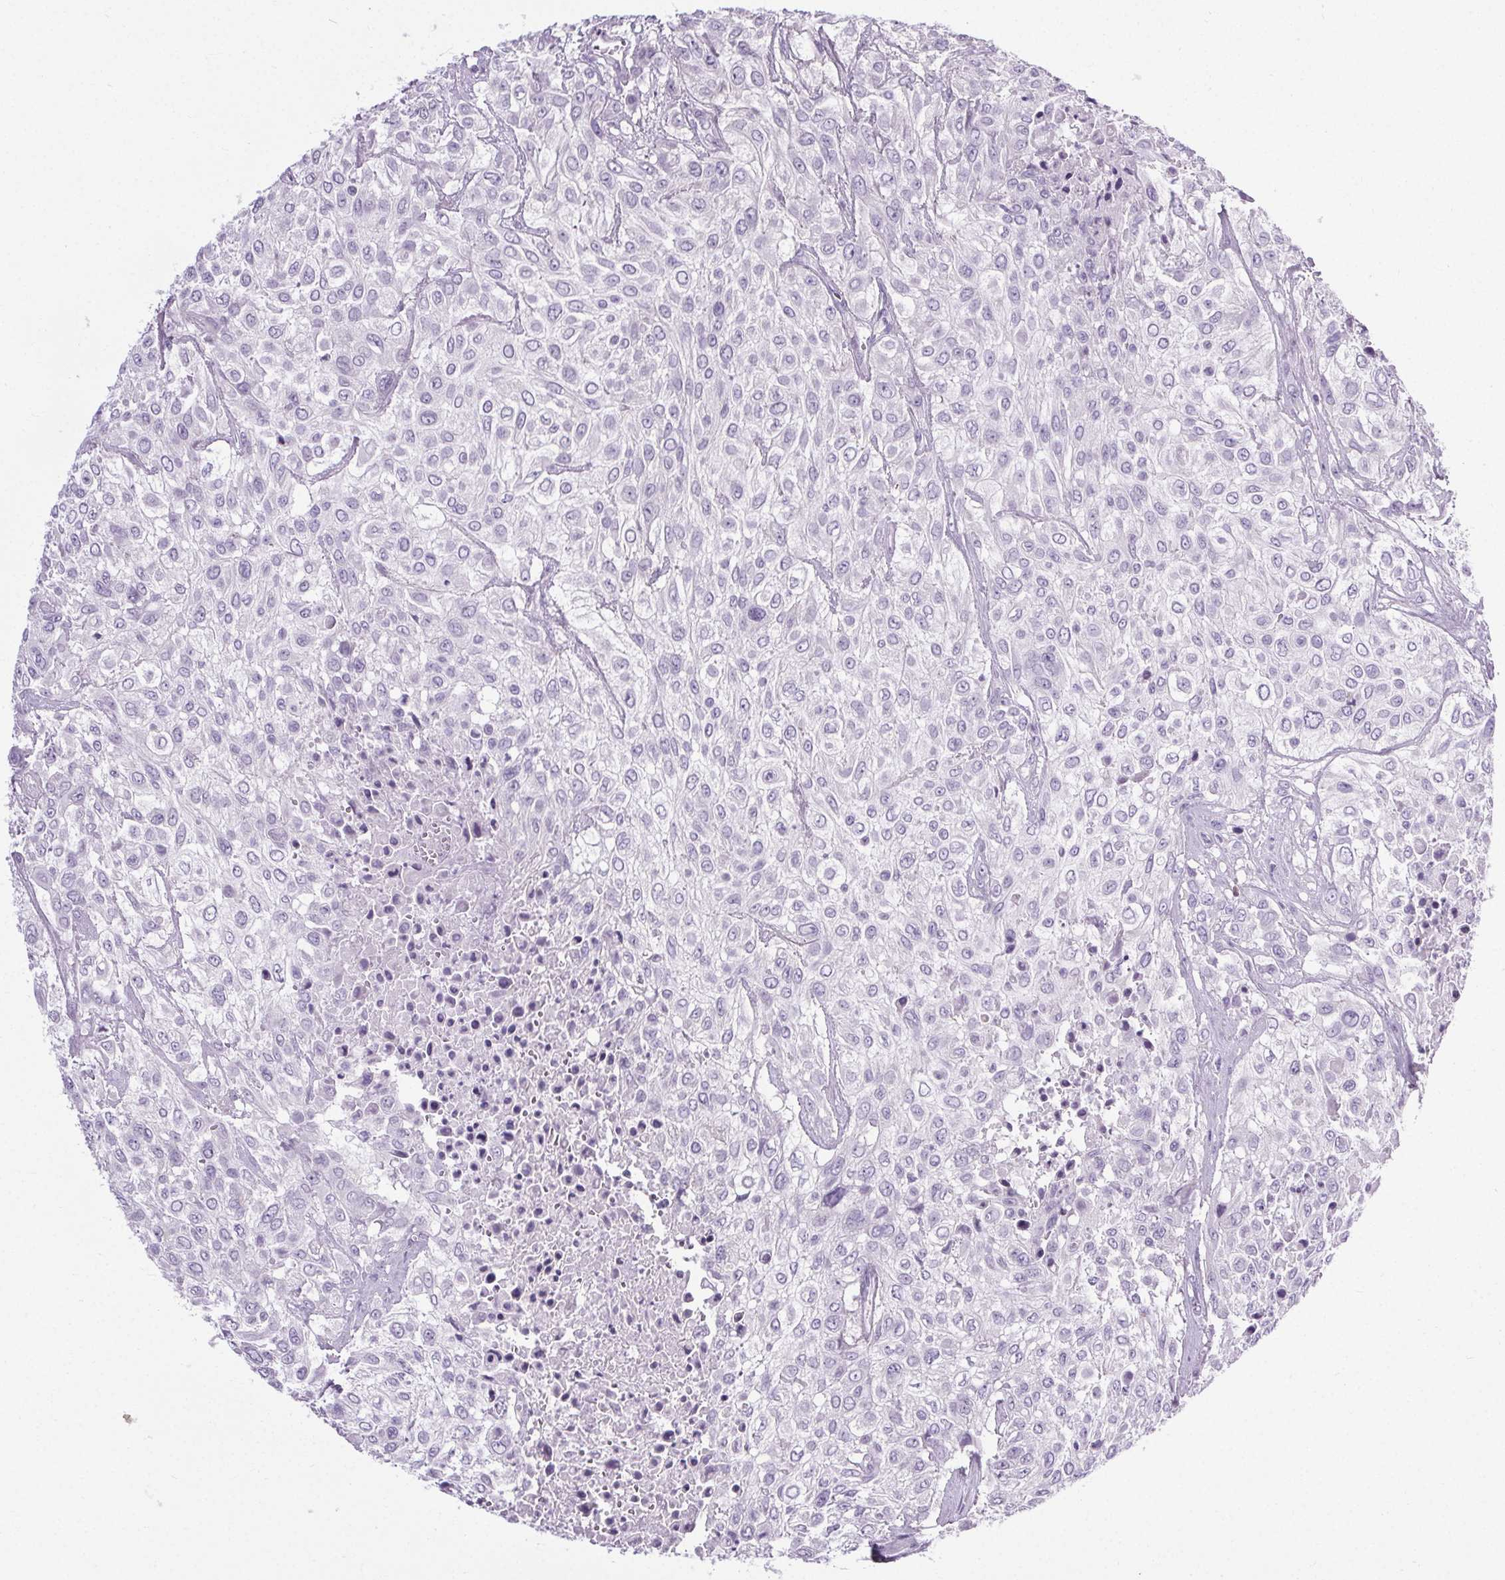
{"staining": {"intensity": "negative", "quantity": "none", "location": "none"}, "tissue": "urothelial cancer", "cell_type": "Tumor cells", "image_type": "cancer", "snomed": [{"axis": "morphology", "description": "Urothelial carcinoma, High grade"}, {"axis": "topography", "description": "Urinary bladder"}], "caption": "Immunohistochemical staining of human high-grade urothelial carcinoma exhibits no significant staining in tumor cells.", "gene": "ELAVL2", "patient": {"sex": "male", "age": 57}}